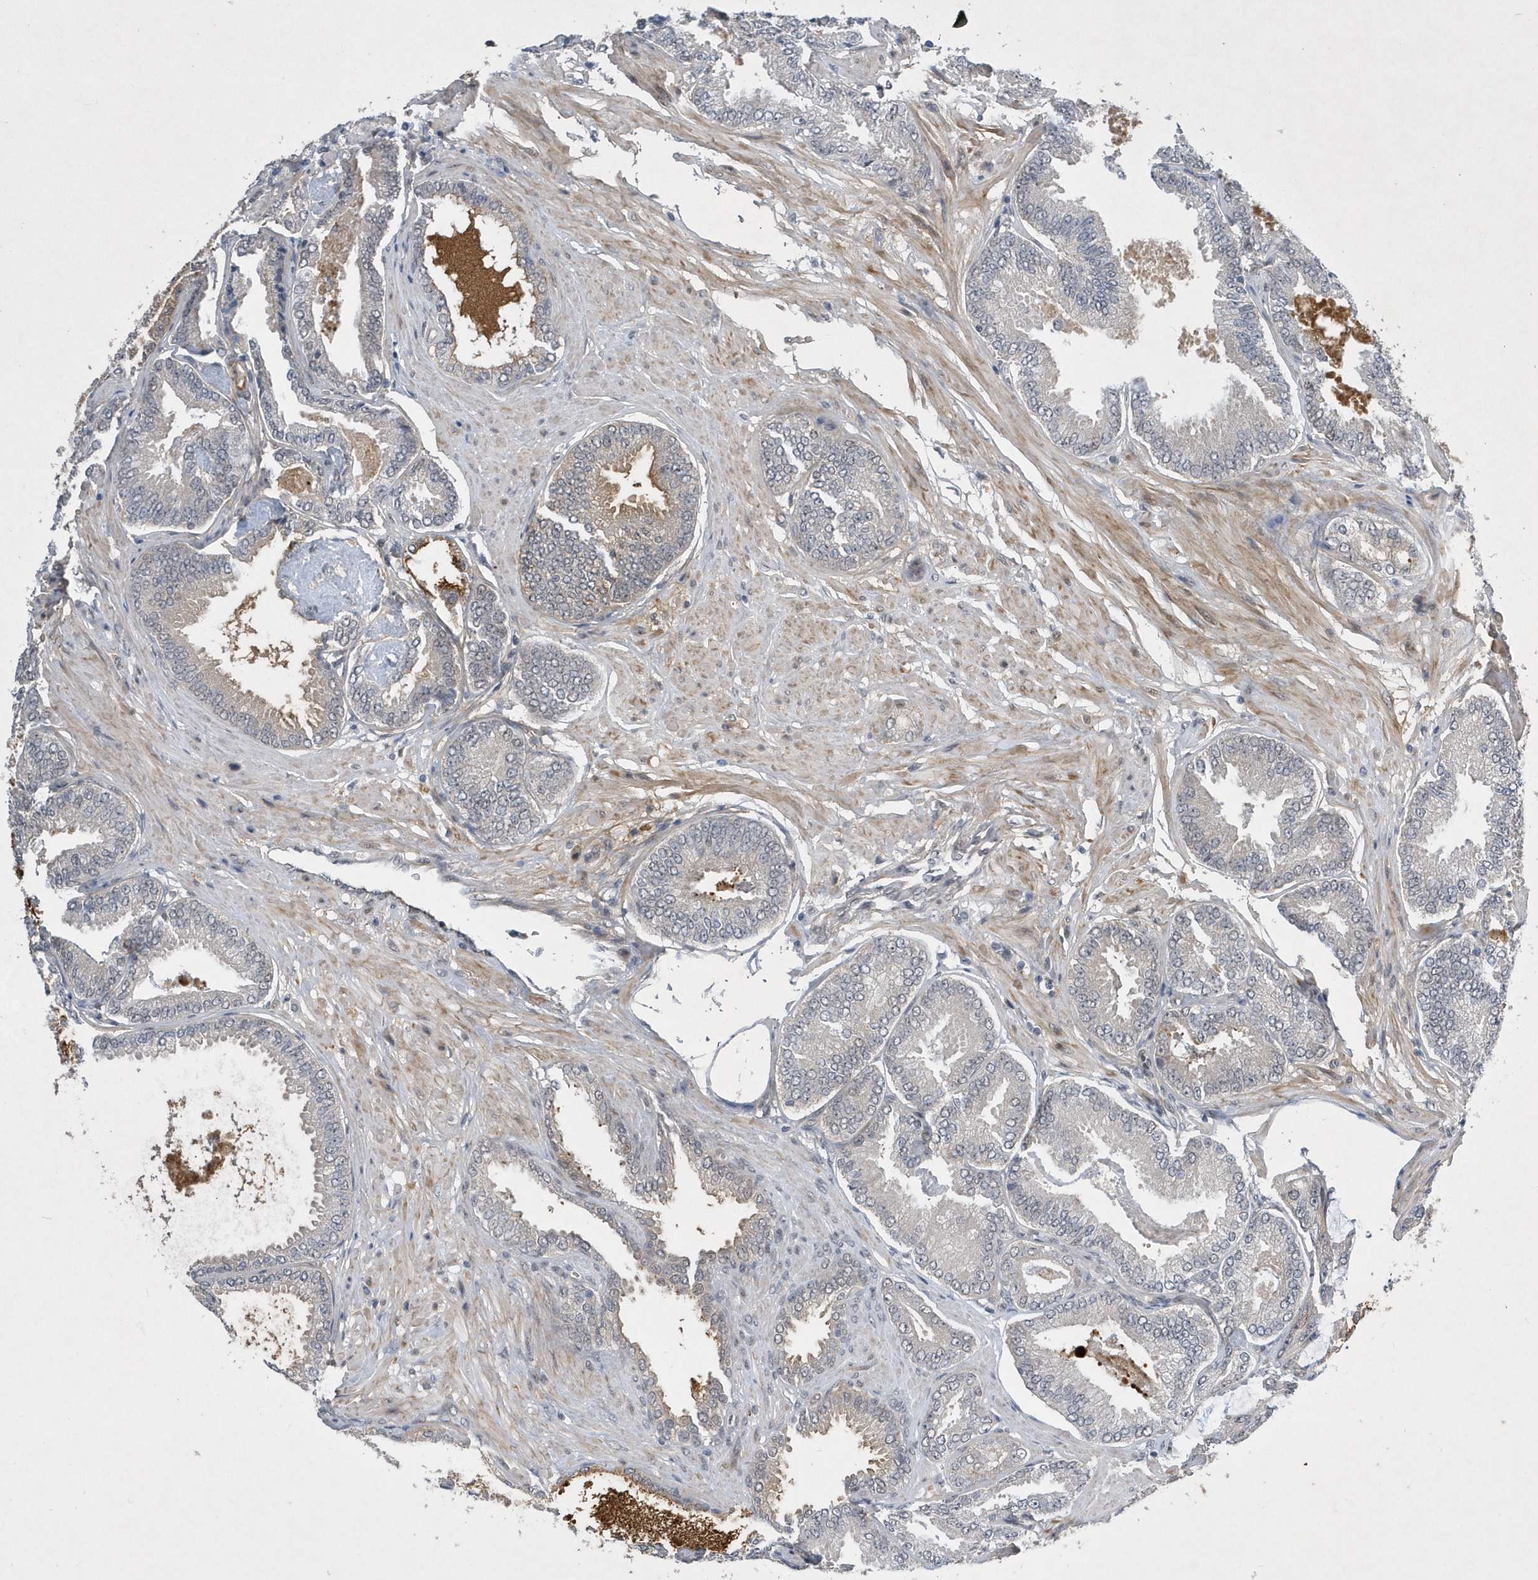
{"staining": {"intensity": "weak", "quantity": "<25%", "location": "cytoplasmic/membranous"}, "tissue": "prostate cancer", "cell_type": "Tumor cells", "image_type": "cancer", "snomed": [{"axis": "morphology", "description": "Adenocarcinoma, Low grade"}, {"axis": "topography", "description": "Prostate"}], "caption": "DAB immunohistochemical staining of prostate cancer displays no significant positivity in tumor cells.", "gene": "FAM217A", "patient": {"sex": "male", "age": 71}}